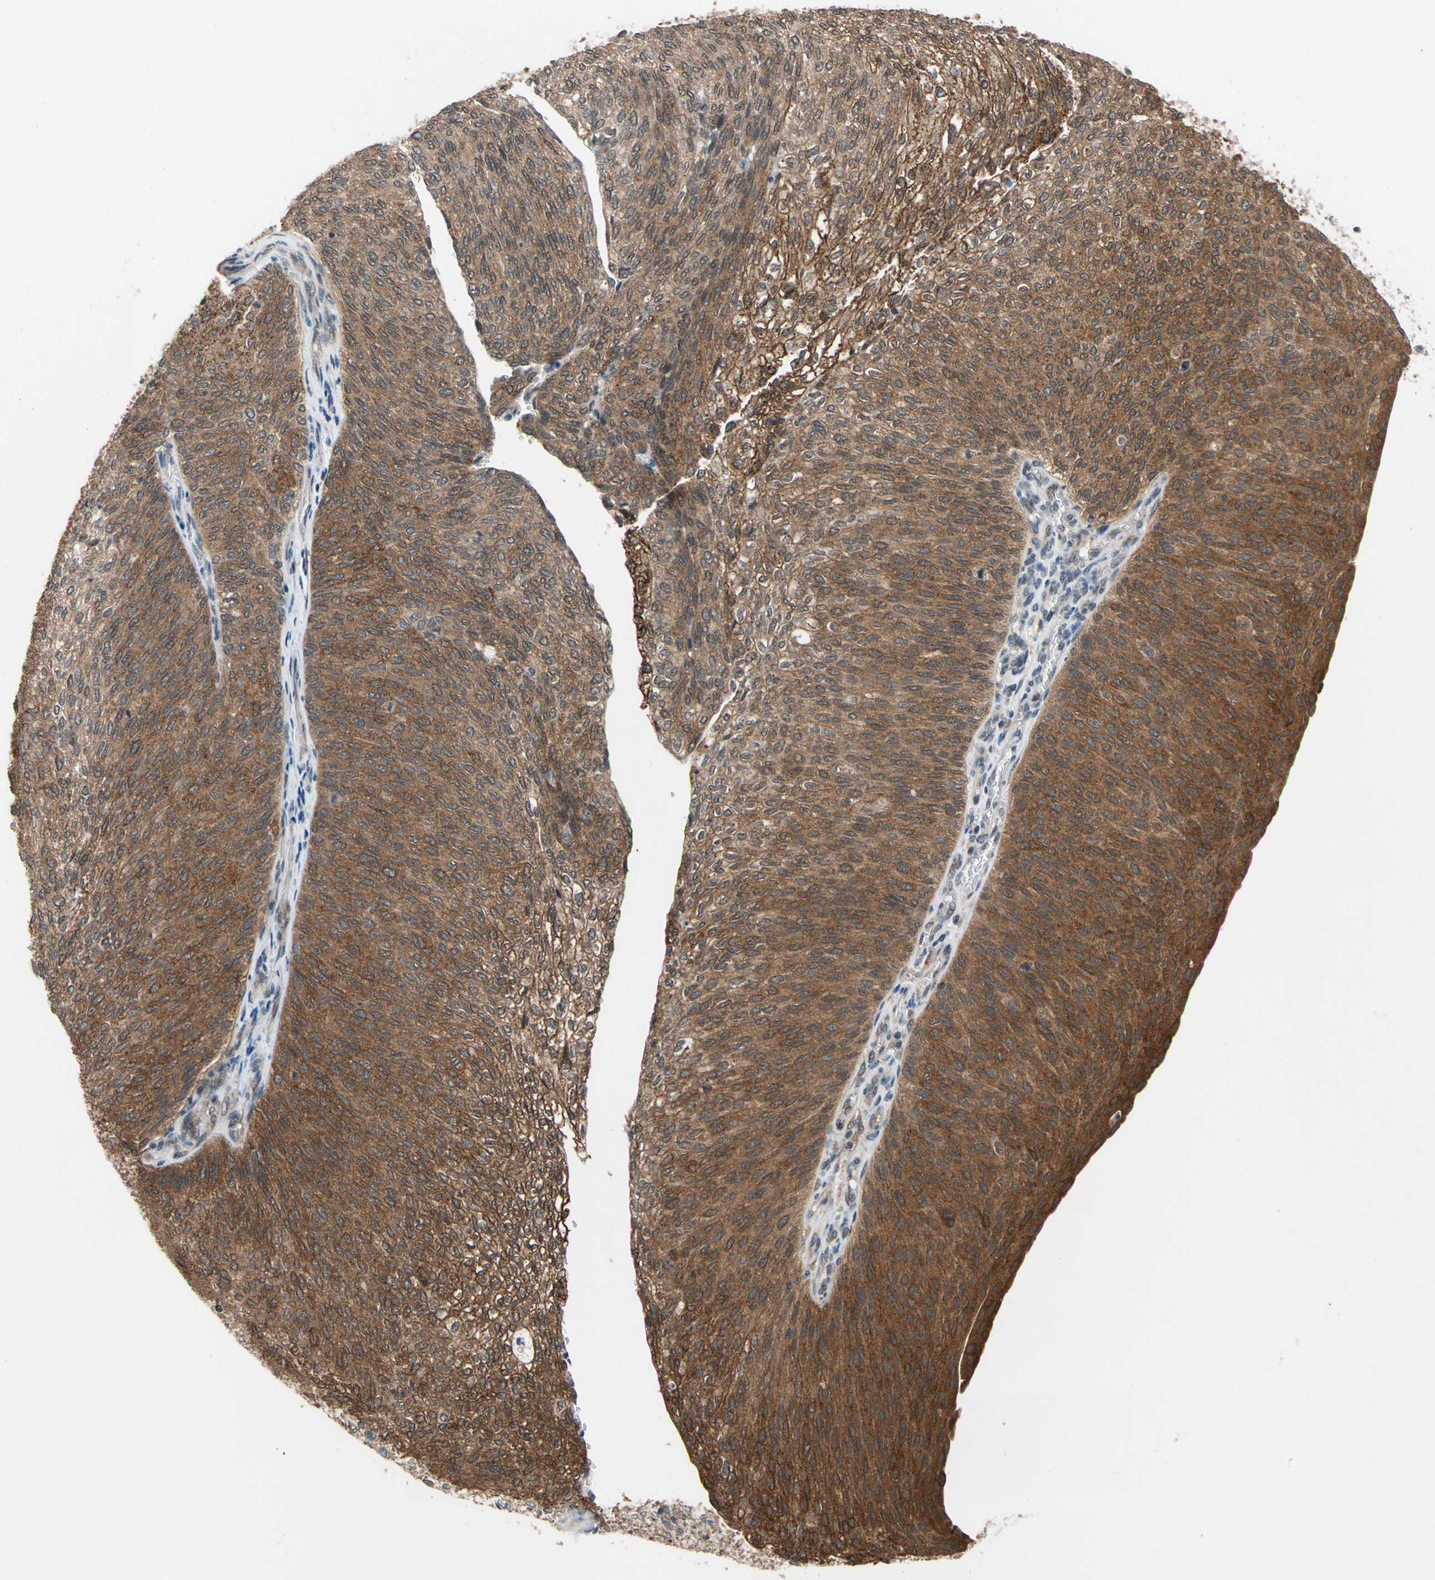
{"staining": {"intensity": "moderate", "quantity": ">75%", "location": "cytoplasmic/membranous"}, "tissue": "urothelial cancer", "cell_type": "Tumor cells", "image_type": "cancer", "snomed": [{"axis": "morphology", "description": "Urothelial carcinoma, Low grade"}, {"axis": "topography", "description": "Urinary bladder"}], "caption": "This micrograph shows IHC staining of human urothelial cancer, with medium moderate cytoplasmic/membranous positivity in about >75% of tumor cells.", "gene": "NFKBIE", "patient": {"sex": "female", "age": 79}}